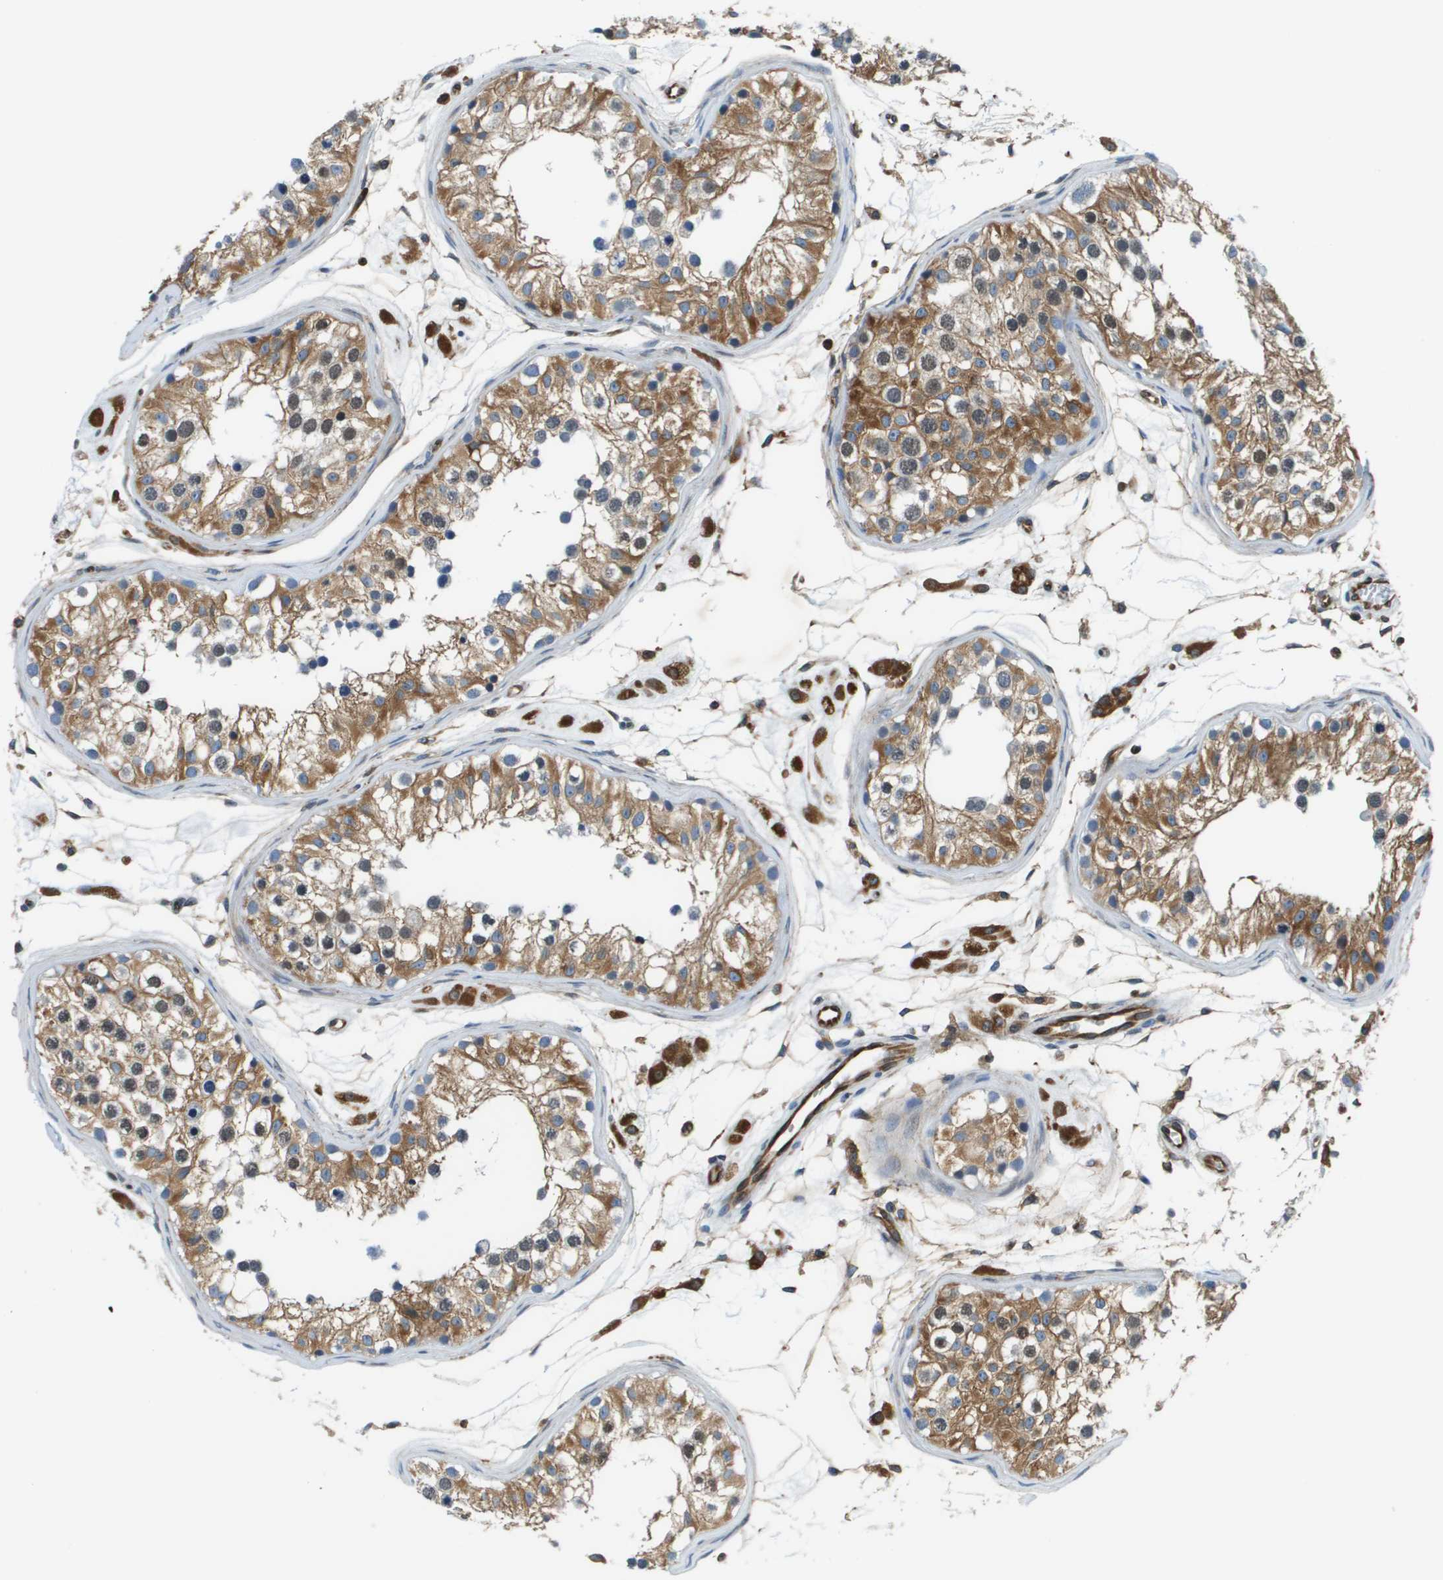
{"staining": {"intensity": "moderate", "quantity": ">75%", "location": "cytoplasmic/membranous,nuclear"}, "tissue": "testis", "cell_type": "Cells in seminiferous ducts", "image_type": "normal", "snomed": [{"axis": "morphology", "description": "Normal tissue, NOS"}, {"axis": "morphology", "description": "Adenocarcinoma, metastatic, NOS"}, {"axis": "topography", "description": "Testis"}], "caption": "Approximately >75% of cells in seminiferous ducts in benign human testis display moderate cytoplasmic/membranous,nuclear protein staining as visualized by brown immunohistochemical staining.", "gene": "ESYT1", "patient": {"sex": "male", "age": 26}}